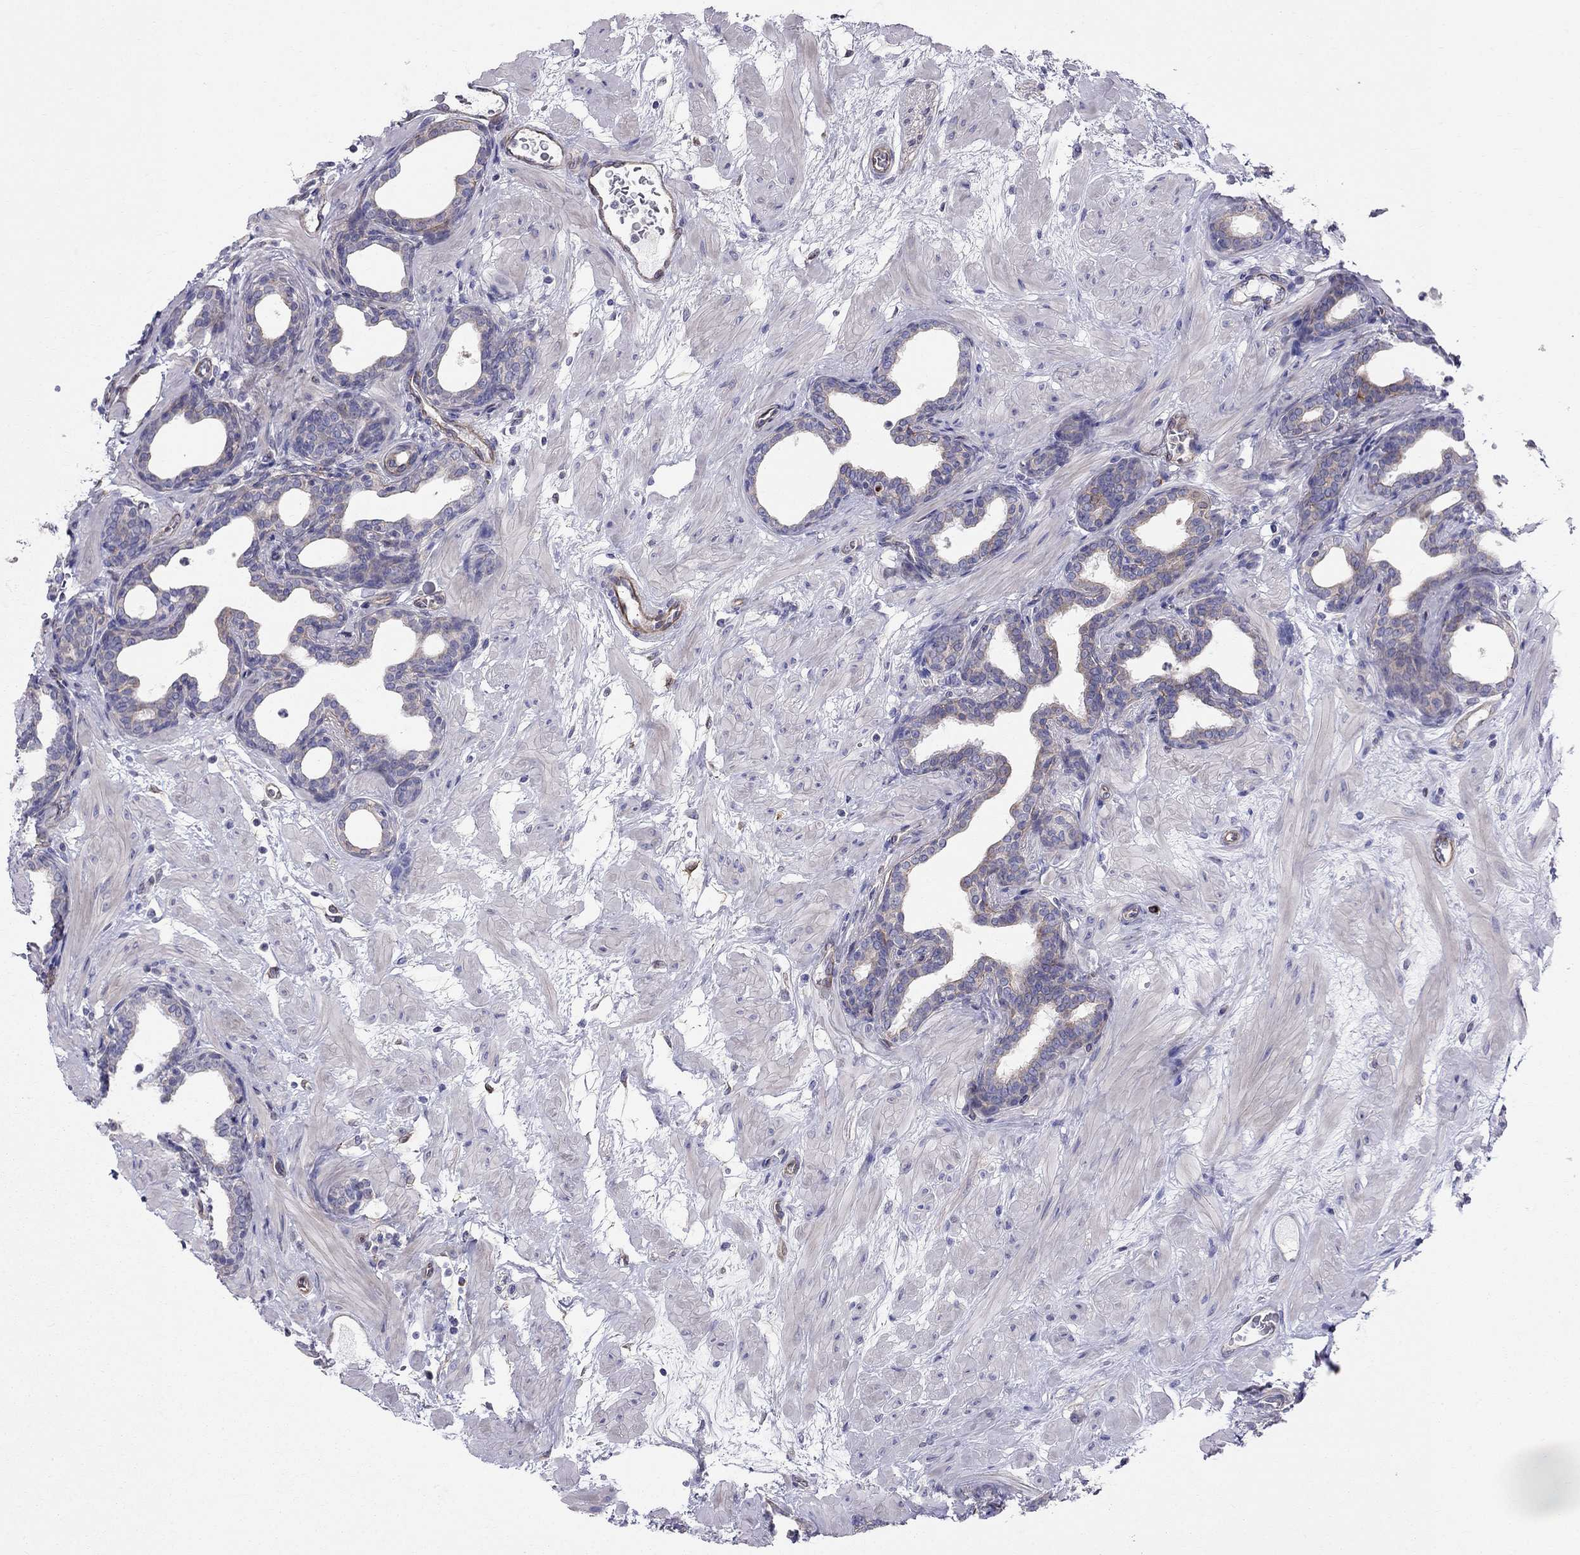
{"staining": {"intensity": "weak", "quantity": "25%-75%", "location": "cytoplasmic/membranous"}, "tissue": "prostate", "cell_type": "Glandular cells", "image_type": "normal", "snomed": [{"axis": "morphology", "description": "Normal tissue, NOS"}, {"axis": "topography", "description": "Prostate"}], "caption": "A brown stain shows weak cytoplasmic/membranous staining of a protein in glandular cells of unremarkable prostate. (DAB (3,3'-diaminobenzidine) IHC with brightfield microscopy, high magnification).", "gene": "ENOX1", "patient": {"sex": "male", "age": 37}}